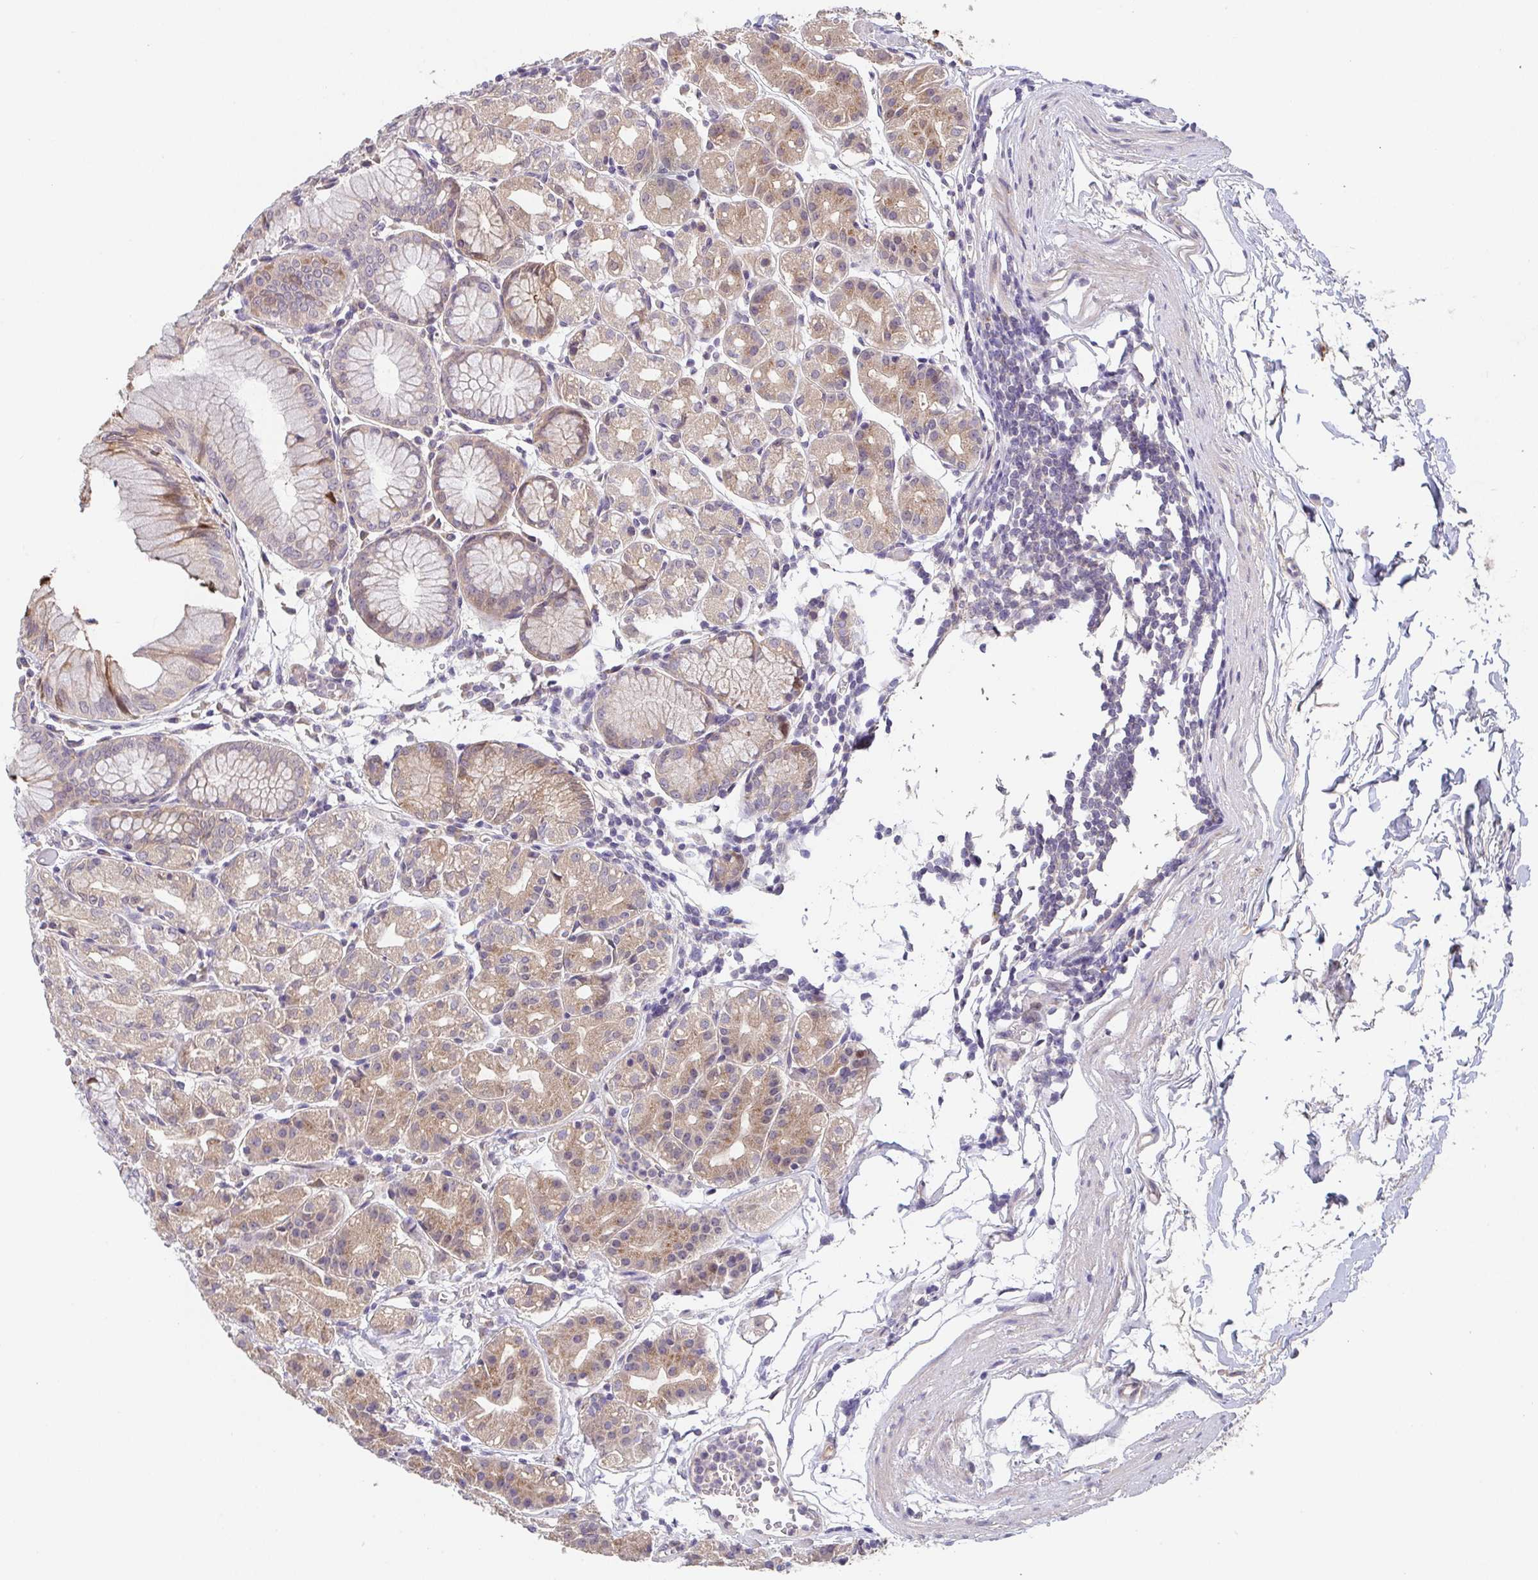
{"staining": {"intensity": "moderate", "quantity": ">75%", "location": "cytoplasmic/membranous"}, "tissue": "stomach", "cell_type": "Glandular cells", "image_type": "normal", "snomed": [{"axis": "morphology", "description": "Normal tissue, NOS"}, {"axis": "topography", "description": "Stomach"}], "caption": "Protein staining by IHC reveals moderate cytoplasmic/membranous positivity in approximately >75% of glandular cells in normal stomach. The protein is stained brown, and the nuclei are stained in blue (DAB IHC with brightfield microscopy, high magnification).", "gene": "TSPAN31", "patient": {"sex": "female", "age": 57}}